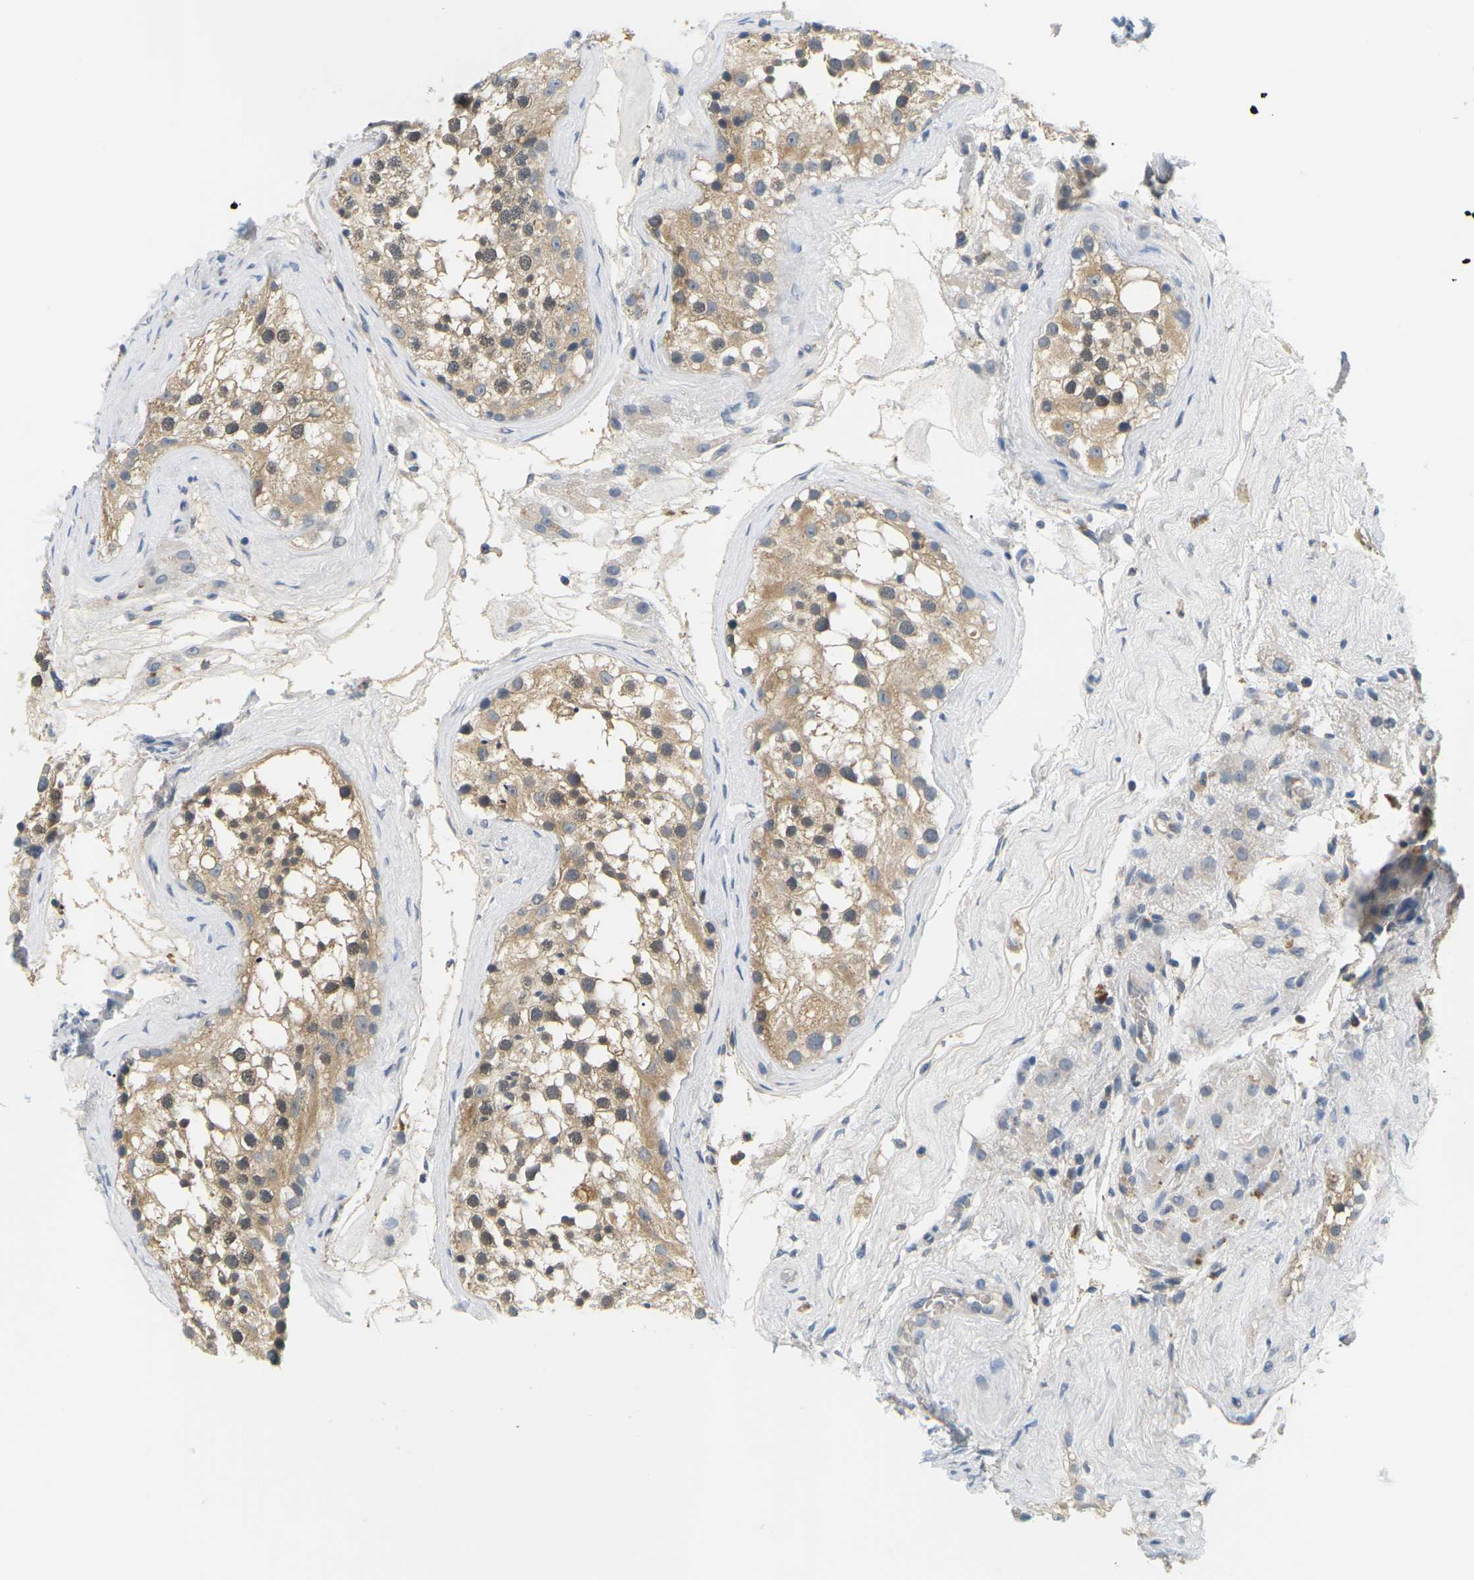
{"staining": {"intensity": "moderate", "quantity": ">75%", "location": "cytoplasmic/membranous,nuclear"}, "tissue": "testis", "cell_type": "Cells in seminiferous ducts", "image_type": "normal", "snomed": [{"axis": "morphology", "description": "Normal tissue, NOS"}, {"axis": "morphology", "description": "Seminoma, NOS"}, {"axis": "topography", "description": "Testis"}], "caption": "An image of testis stained for a protein demonstrates moderate cytoplasmic/membranous,nuclear brown staining in cells in seminiferous ducts.", "gene": "EVA1C", "patient": {"sex": "male", "age": 71}}